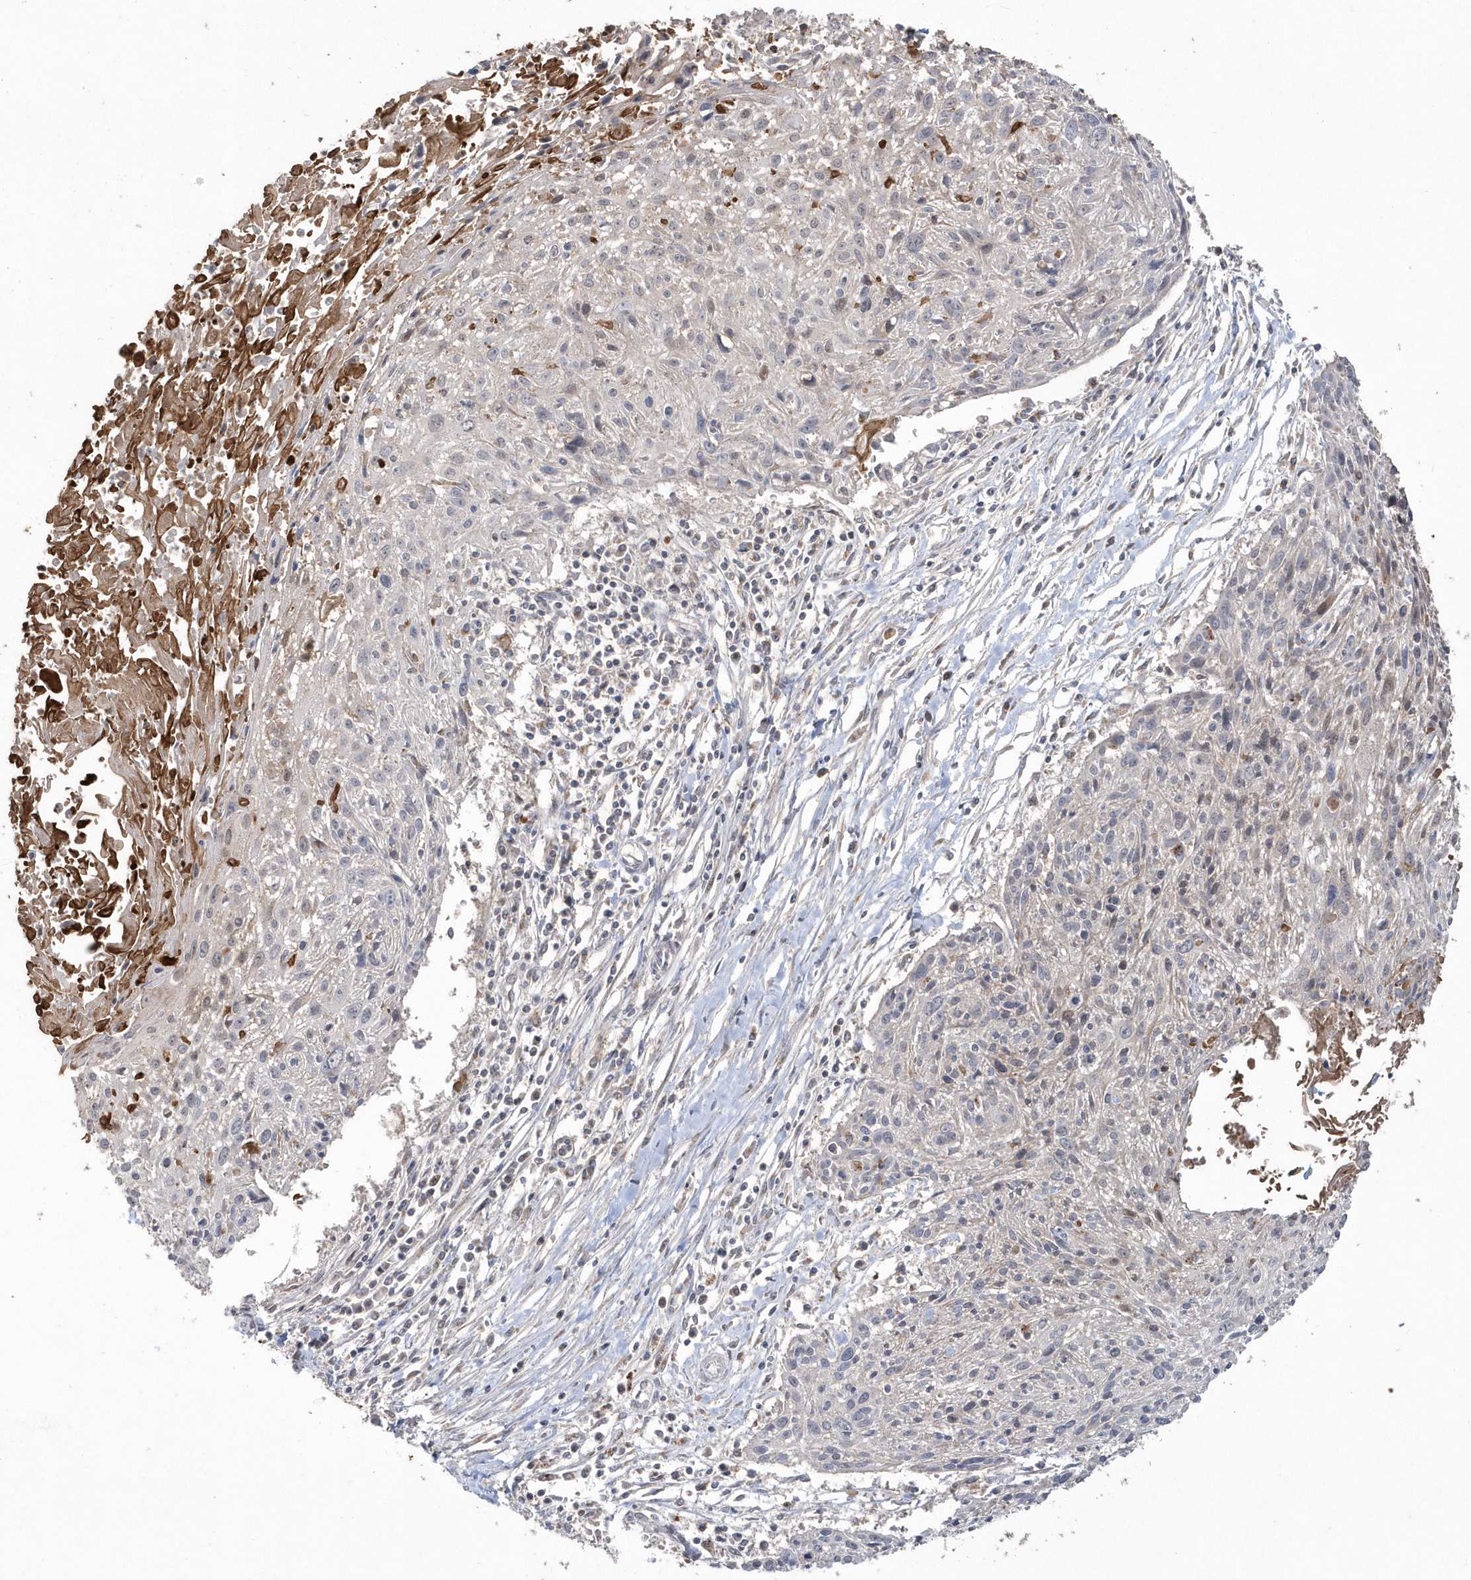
{"staining": {"intensity": "negative", "quantity": "none", "location": "none"}, "tissue": "cervical cancer", "cell_type": "Tumor cells", "image_type": "cancer", "snomed": [{"axis": "morphology", "description": "Squamous cell carcinoma, NOS"}, {"axis": "topography", "description": "Cervix"}], "caption": "Cervical cancer was stained to show a protein in brown. There is no significant positivity in tumor cells.", "gene": "GEMIN6", "patient": {"sex": "female", "age": 51}}